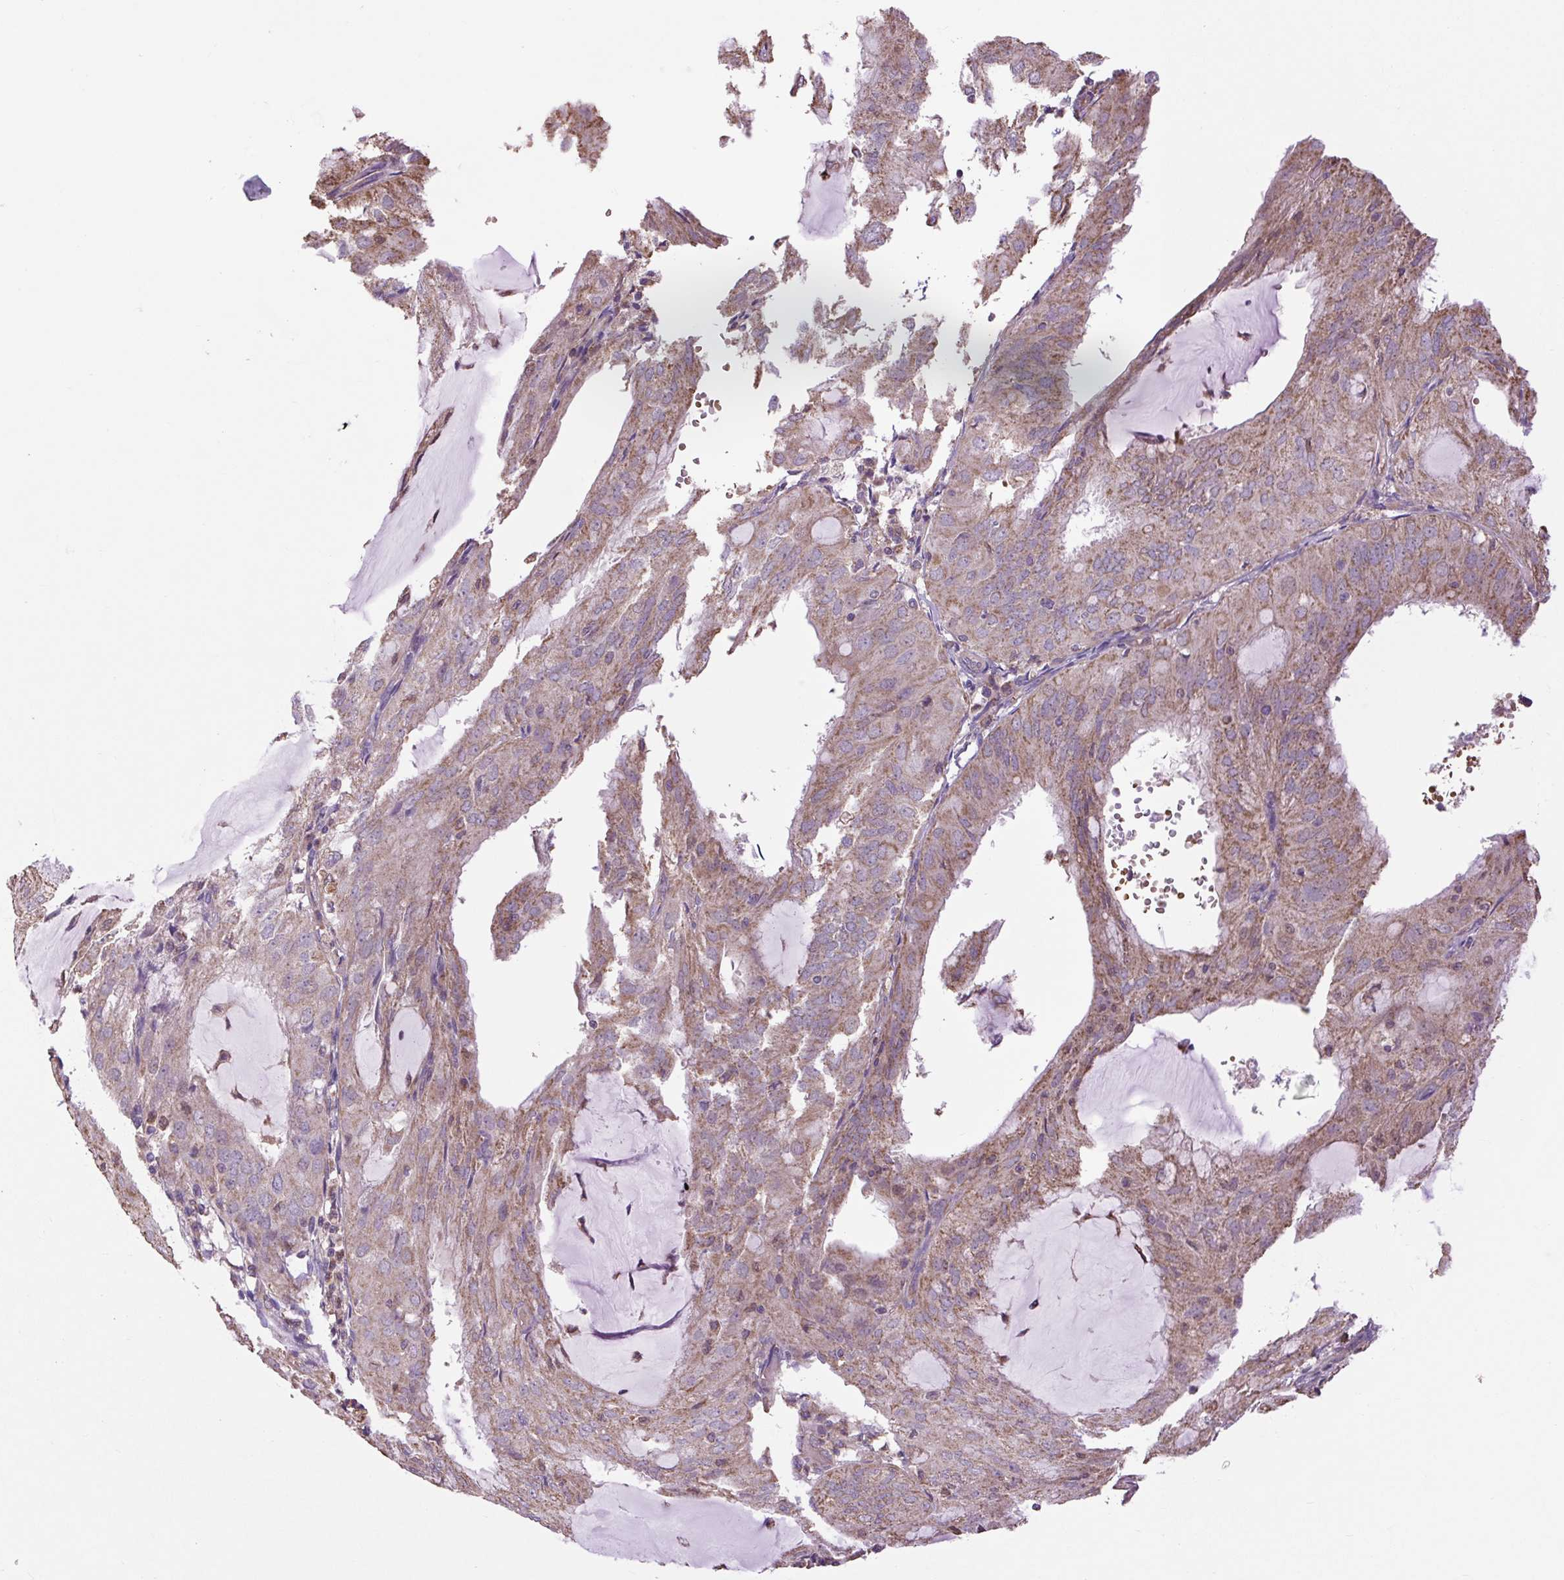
{"staining": {"intensity": "weak", "quantity": ">75%", "location": "cytoplasmic/membranous"}, "tissue": "endometrial cancer", "cell_type": "Tumor cells", "image_type": "cancer", "snomed": [{"axis": "morphology", "description": "Adenocarcinoma, NOS"}, {"axis": "topography", "description": "Endometrium"}], "caption": "An image showing weak cytoplasmic/membranous expression in approximately >75% of tumor cells in adenocarcinoma (endometrial), as visualized by brown immunohistochemical staining.", "gene": "PLCG1", "patient": {"sex": "female", "age": 81}}